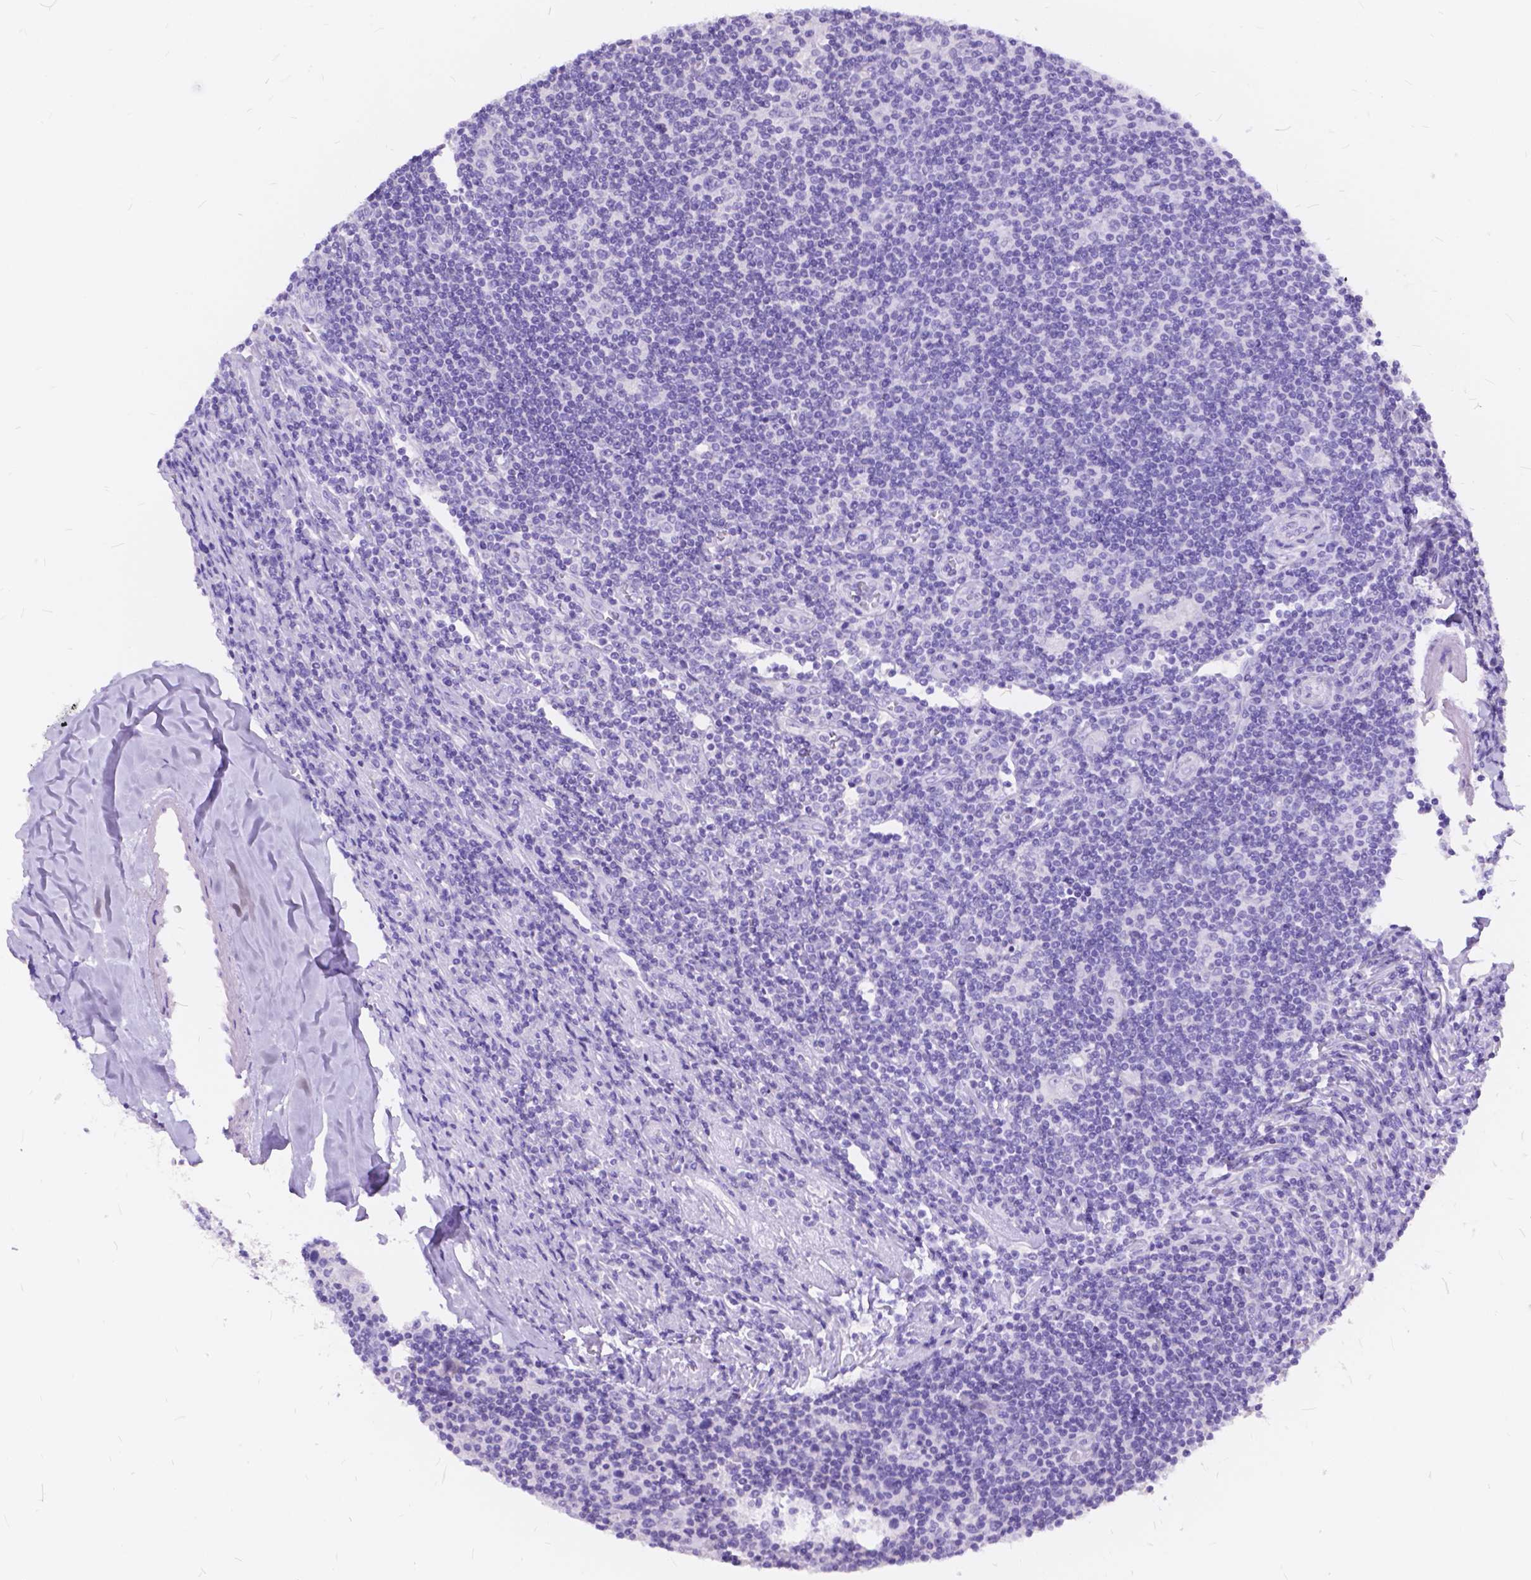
{"staining": {"intensity": "negative", "quantity": "none", "location": "none"}, "tissue": "lymphoma", "cell_type": "Tumor cells", "image_type": "cancer", "snomed": [{"axis": "morphology", "description": "Hodgkin's disease, NOS"}, {"axis": "topography", "description": "Lymph node"}], "caption": "Micrograph shows no significant protein positivity in tumor cells of Hodgkin's disease.", "gene": "FOXL2", "patient": {"sex": "male", "age": 40}}